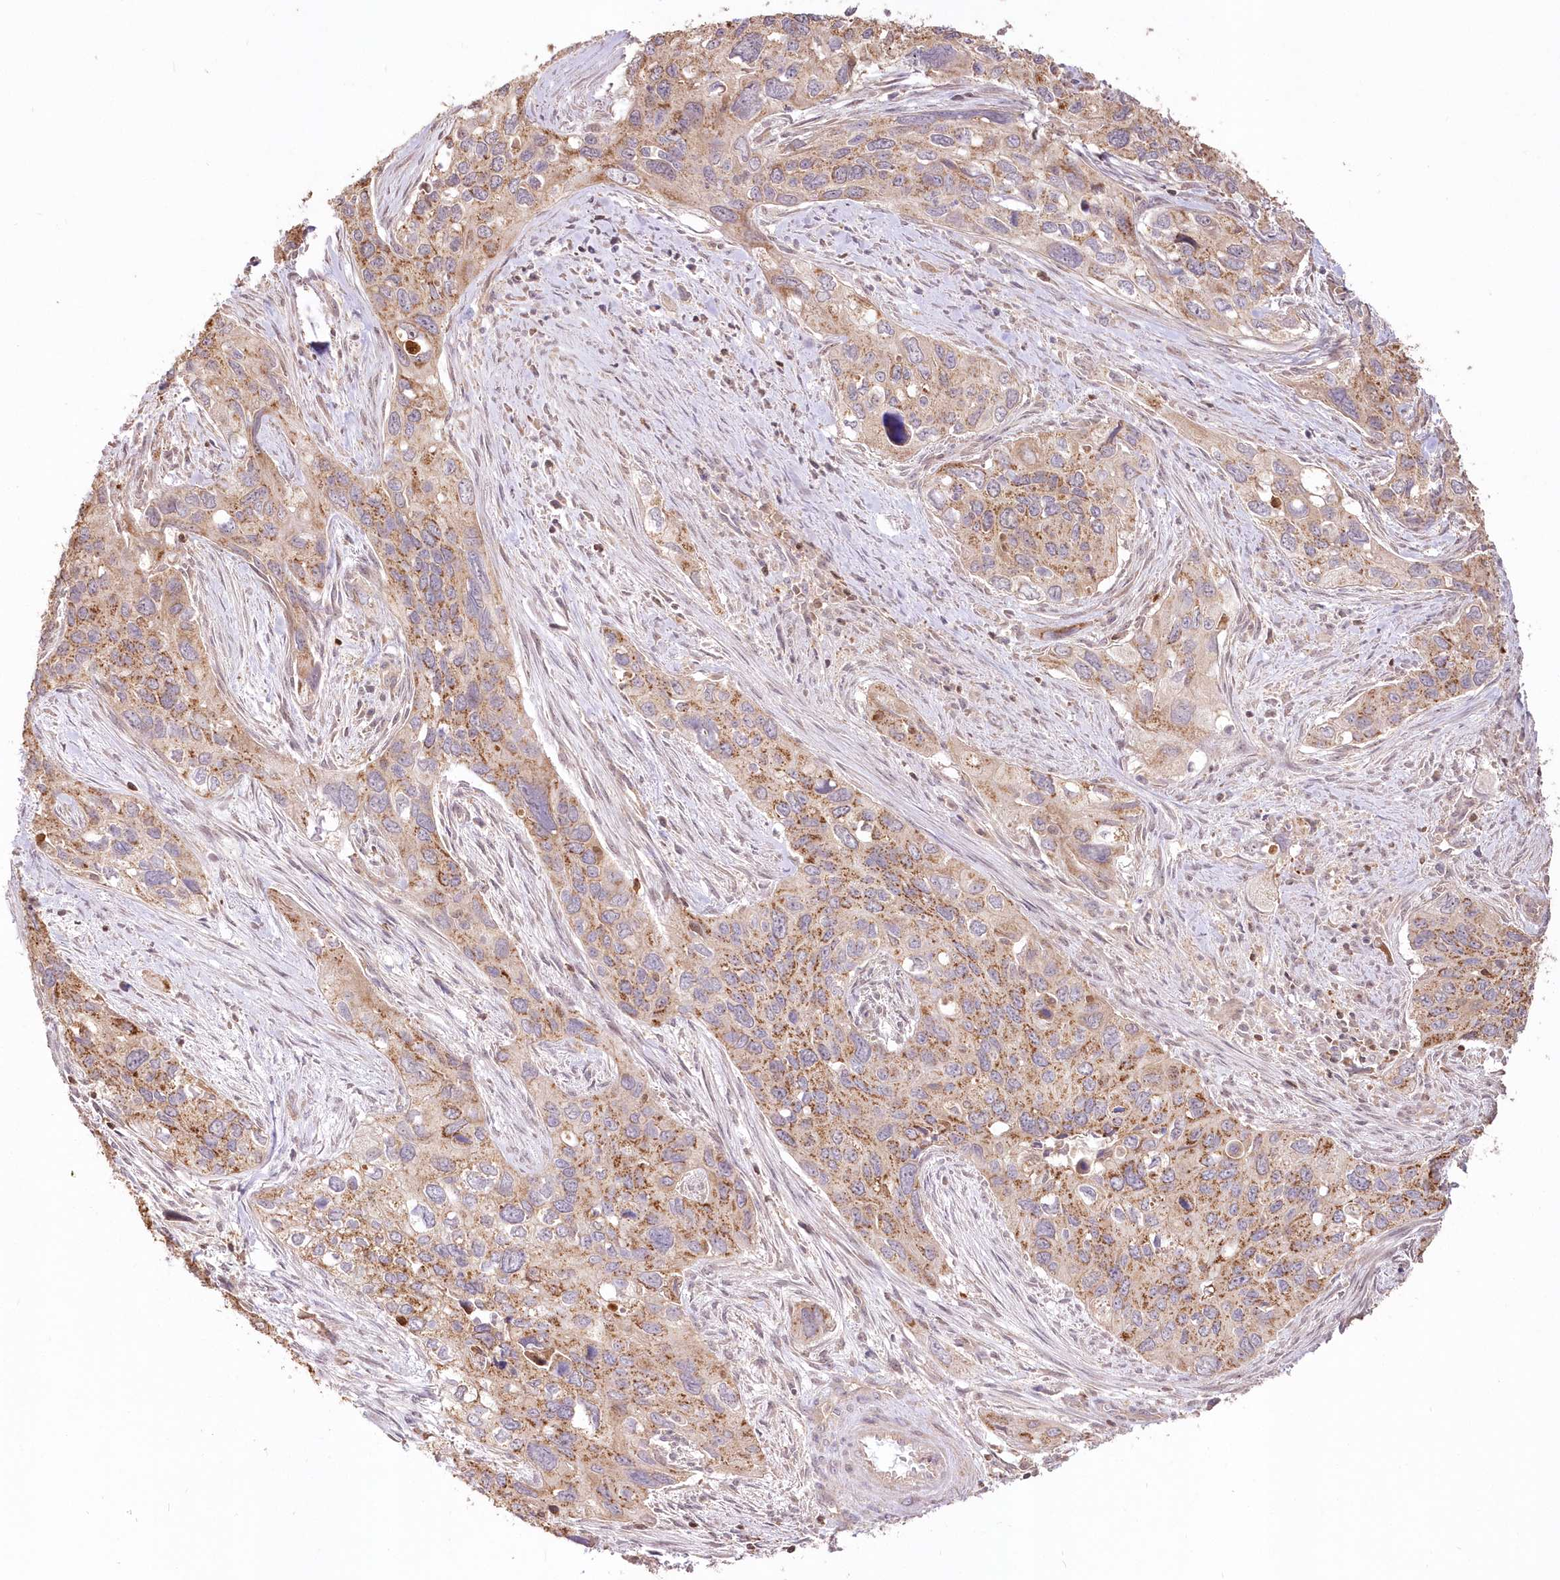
{"staining": {"intensity": "moderate", "quantity": ">75%", "location": "cytoplasmic/membranous"}, "tissue": "cervical cancer", "cell_type": "Tumor cells", "image_type": "cancer", "snomed": [{"axis": "morphology", "description": "Squamous cell carcinoma, NOS"}, {"axis": "topography", "description": "Cervix"}], "caption": "IHC photomicrograph of cervical cancer (squamous cell carcinoma) stained for a protein (brown), which shows medium levels of moderate cytoplasmic/membranous staining in approximately >75% of tumor cells.", "gene": "STK17B", "patient": {"sex": "female", "age": 55}}